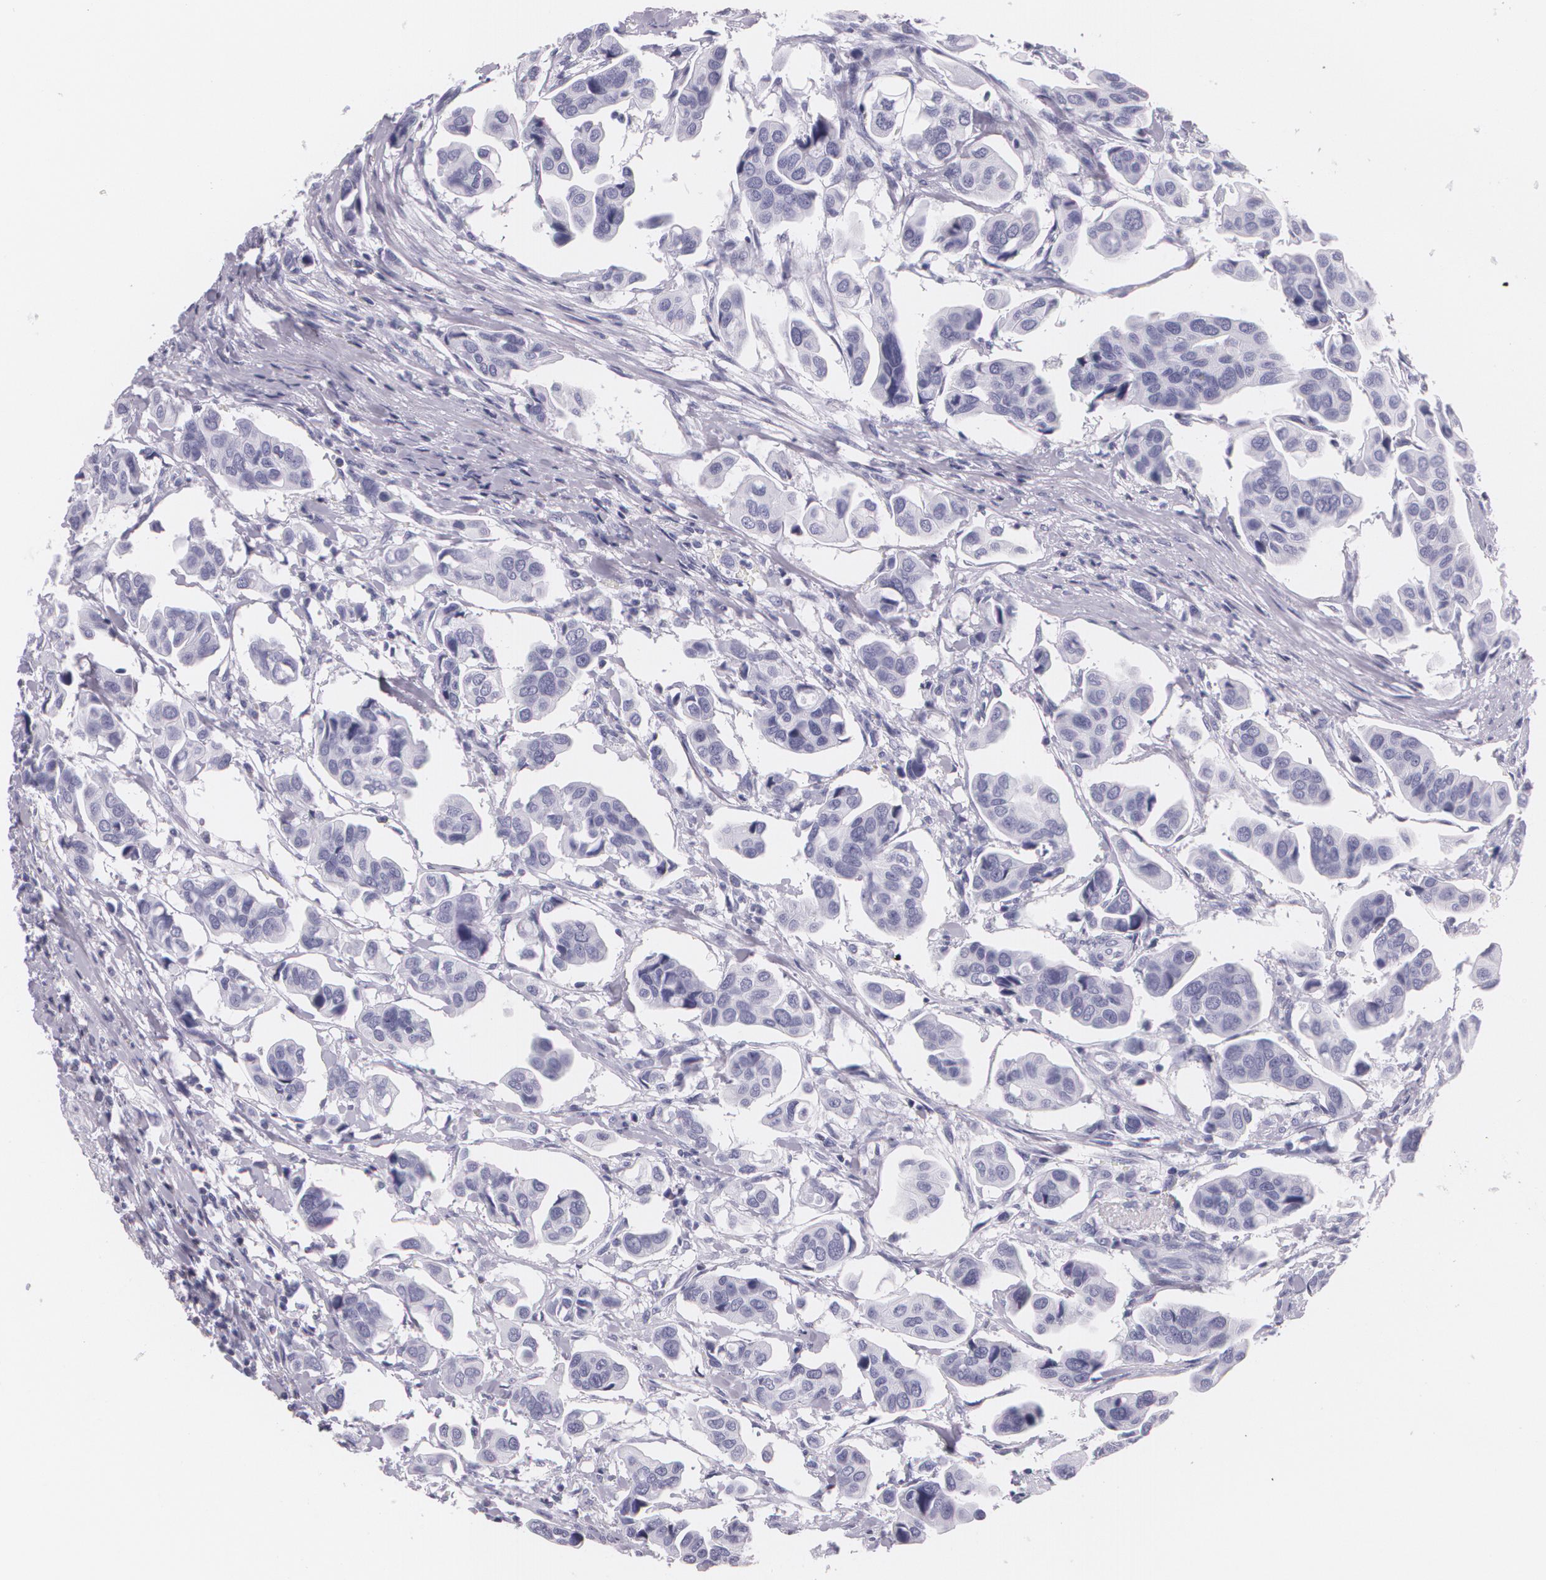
{"staining": {"intensity": "negative", "quantity": "none", "location": "none"}, "tissue": "urothelial cancer", "cell_type": "Tumor cells", "image_type": "cancer", "snomed": [{"axis": "morphology", "description": "Adenocarcinoma, NOS"}, {"axis": "topography", "description": "Urinary bladder"}], "caption": "The histopathology image demonstrates no staining of tumor cells in adenocarcinoma. The staining was performed using DAB to visualize the protein expression in brown, while the nuclei were stained in blue with hematoxylin (Magnification: 20x).", "gene": "DLG4", "patient": {"sex": "male", "age": 61}}